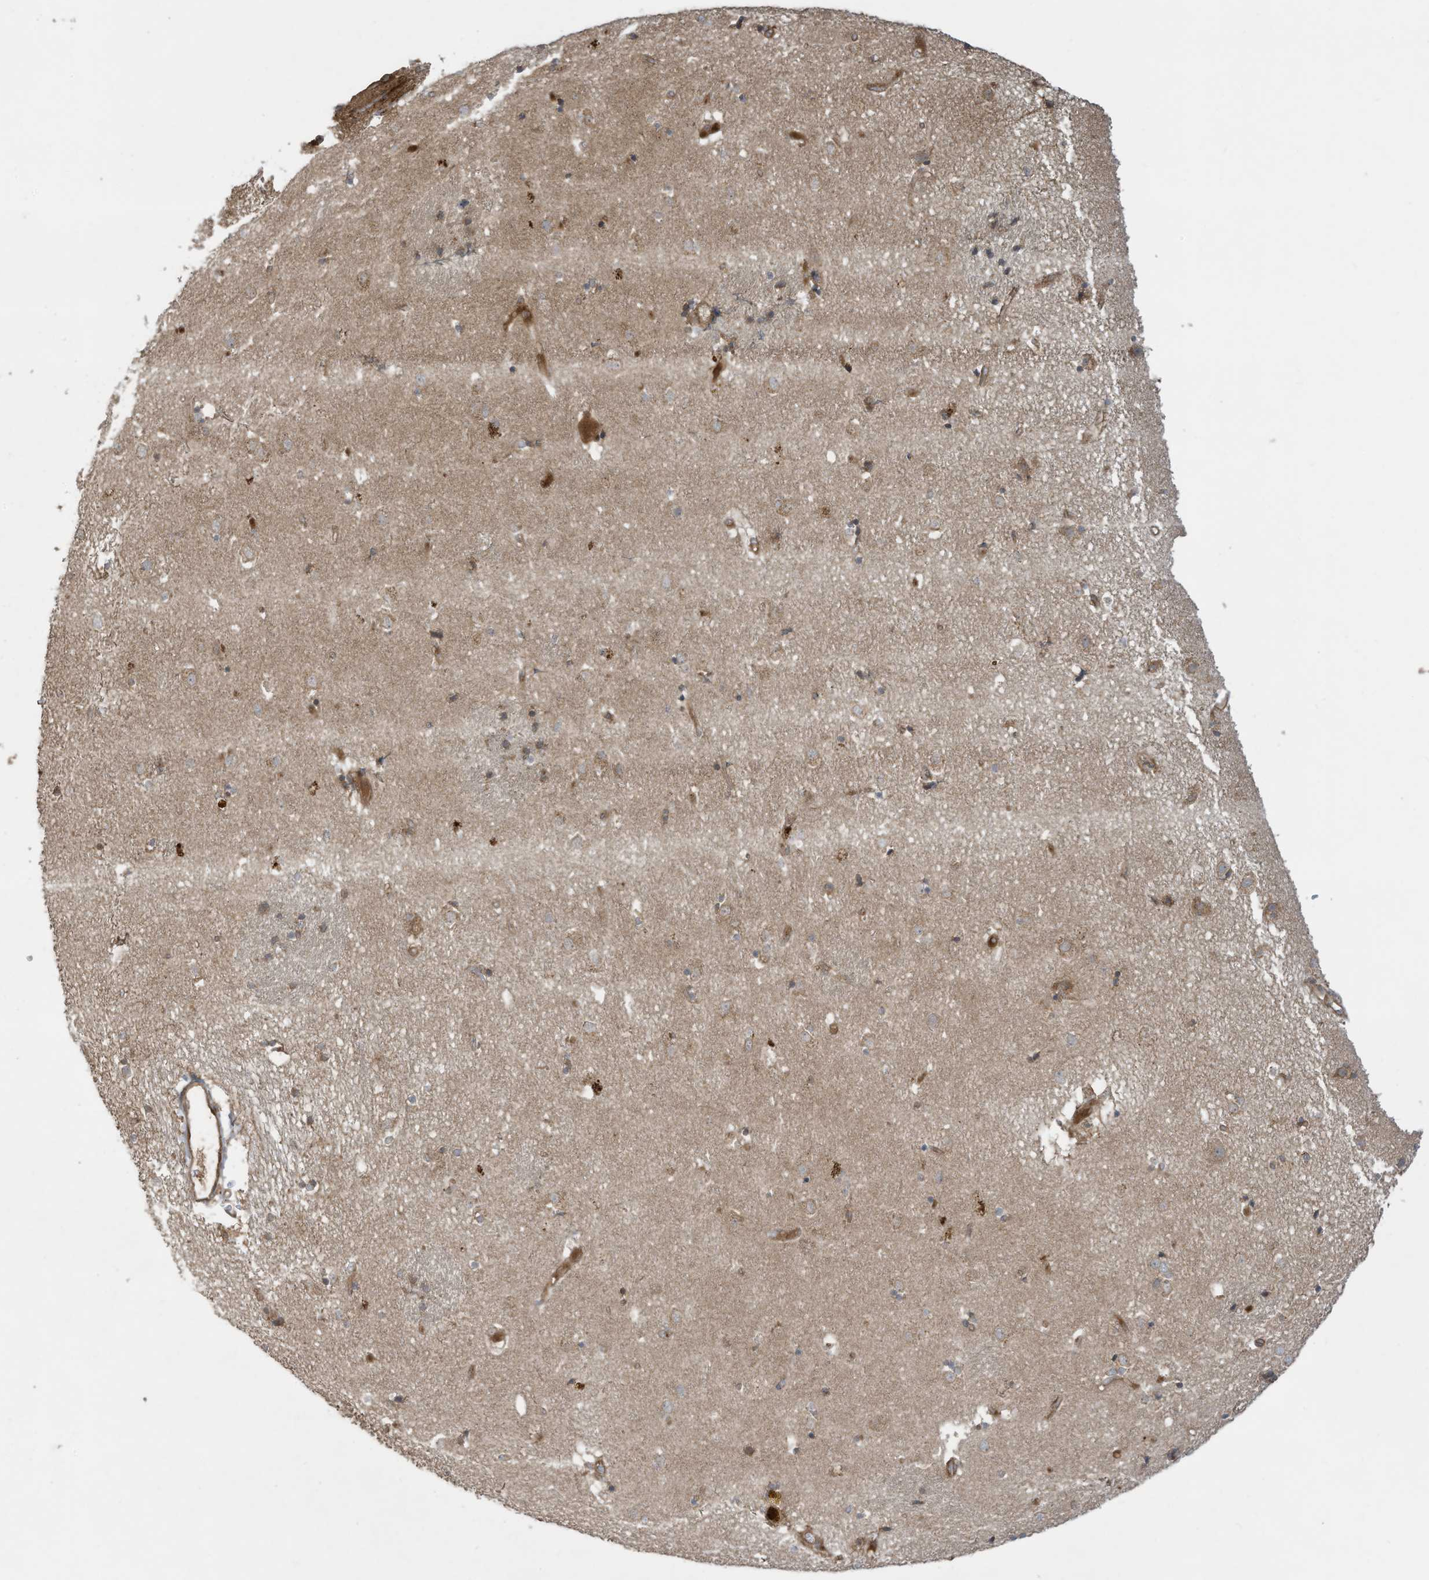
{"staining": {"intensity": "moderate", "quantity": "25%-75%", "location": "cytoplasmic/membranous"}, "tissue": "caudate", "cell_type": "Glial cells", "image_type": "normal", "snomed": [{"axis": "morphology", "description": "Normal tissue, NOS"}, {"axis": "topography", "description": "Lateral ventricle wall"}], "caption": "The micrograph reveals staining of normal caudate, revealing moderate cytoplasmic/membranous protein staining (brown color) within glial cells.", "gene": "DDIT4", "patient": {"sex": "male", "age": 70}}